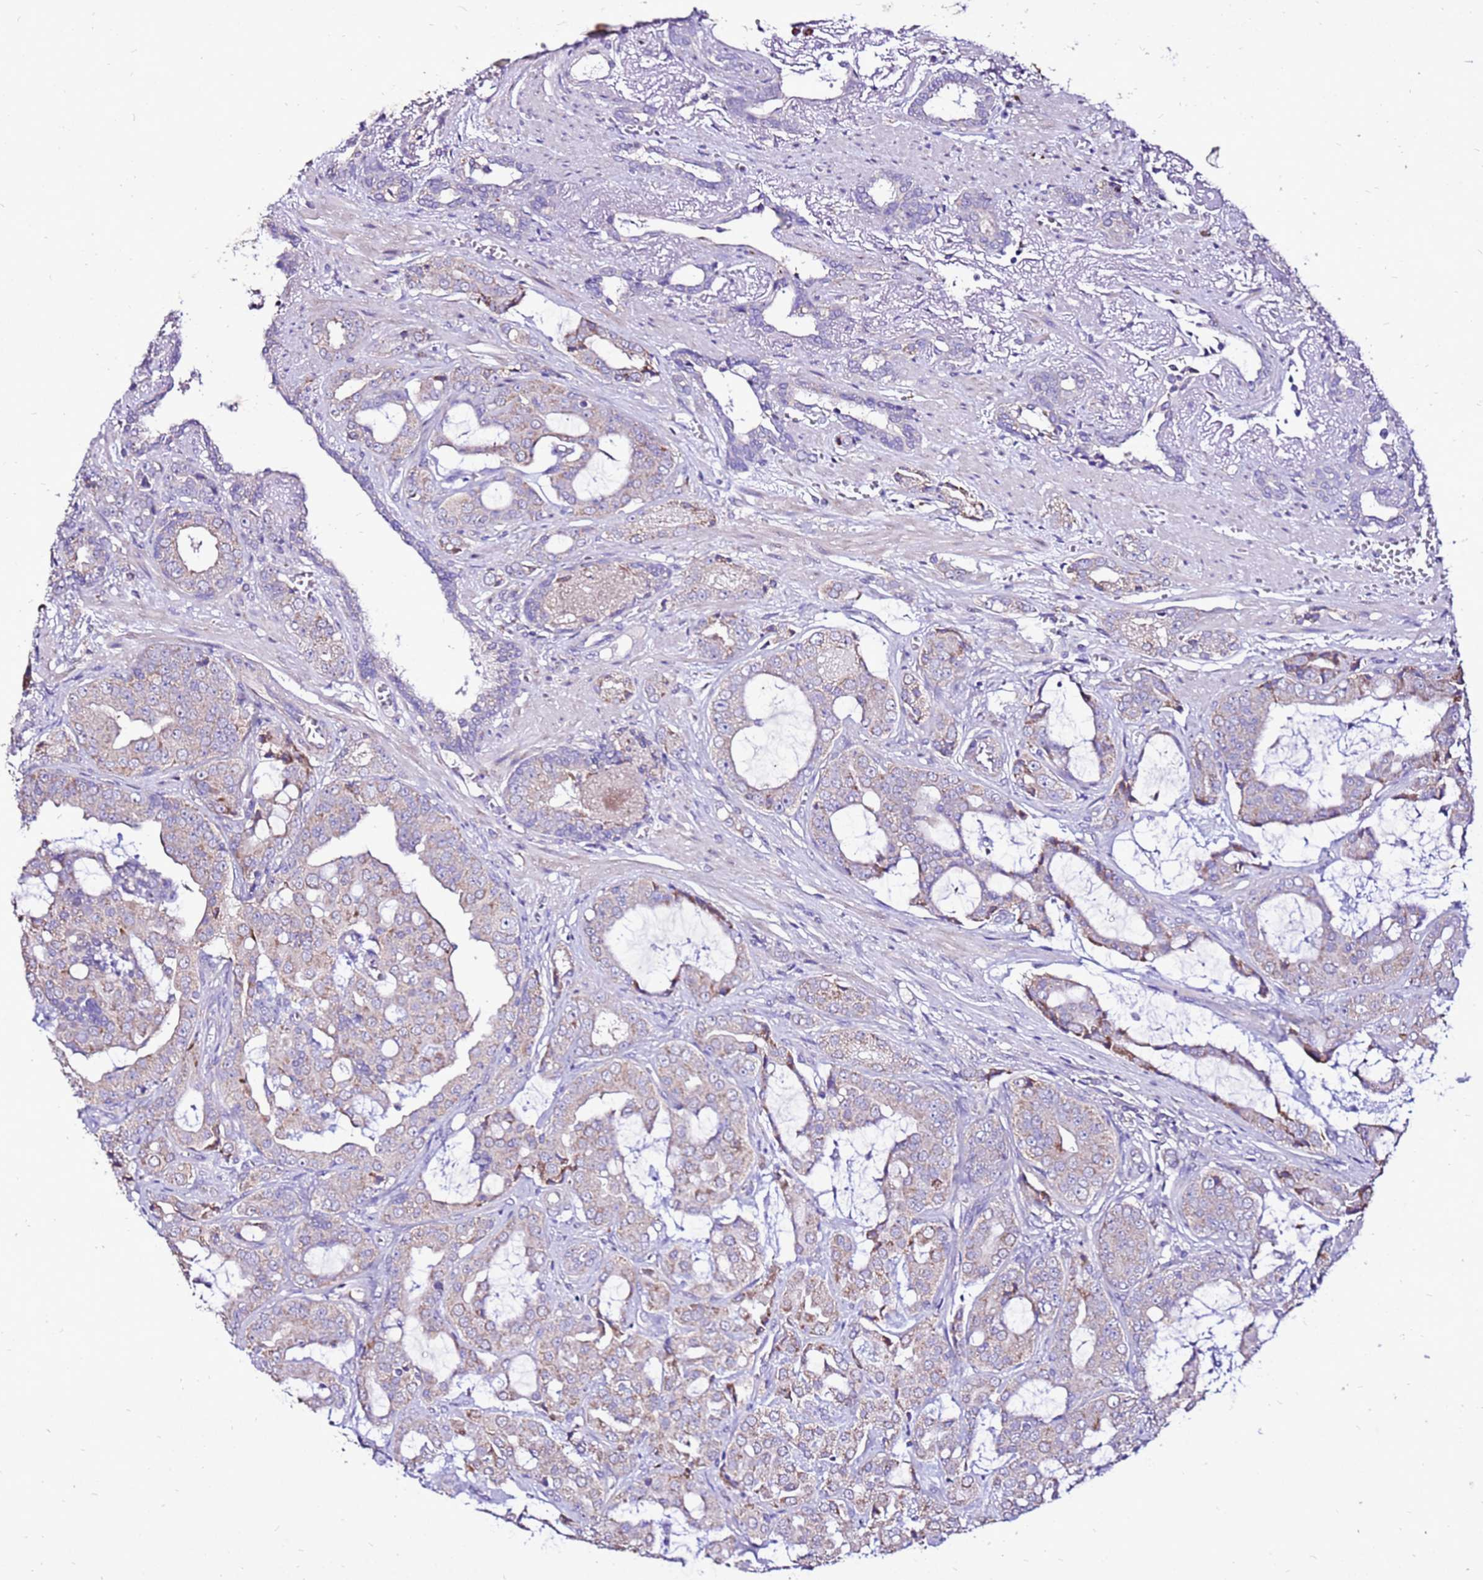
{"staining": {"intensity": "weak", "quantity": "25%-75%", "location": "cytoplasmic/membranous"}, "tissue": "prostate cancer", "cell_type": "Tumor cells", "image_type": "cancer", "snomed": [{"axis": "morphology", "description": "Adenocarcinoma, High grade"}, {"axis": "topography", "description": "Prostate"}], "caption": "Human prostate cancer (high-grade adenocarcinoma) stained for a protein (brown) displays weak cytoplasmic/membranous positive positivity in about 25%-75% of tumor cells.", "gene": "TMEM106C", "patient": {"sex": "male", "age": 71}}